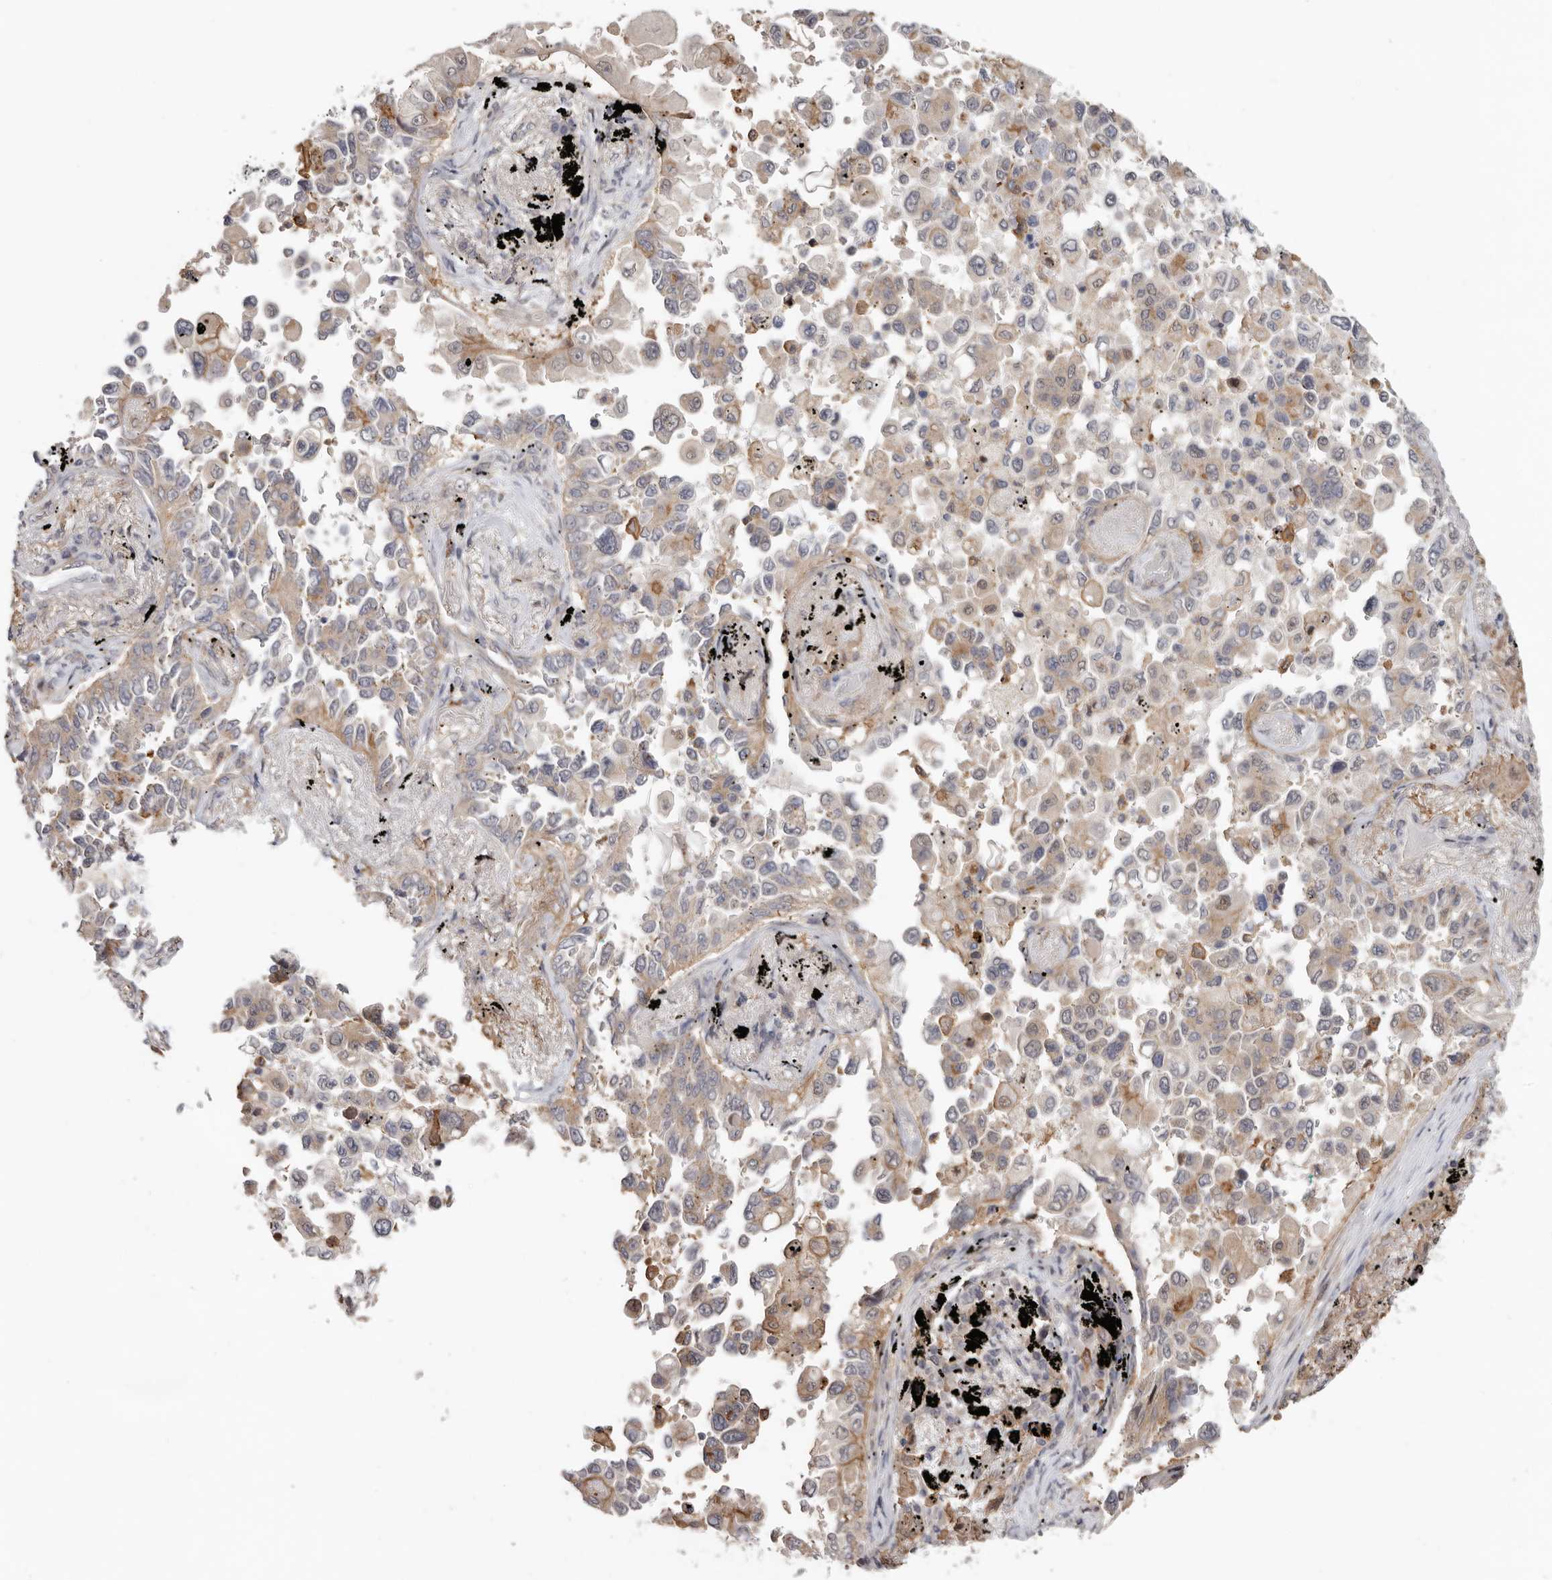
{"staining": {"intensity": "weak", "quantity": ">75%", "location": "cytoplasmic/membranous"}, "tissue": "lung cancer", "cell_type": "Tumor cells", "image_type": "cancer", "snomed": [{"axis": "morphology", "description": "Adenocarcinoma, NOS"}, {"axis": "topography", "description": "Lung"}], "caption": "Immunohistochemistry micrograph of human lung cancer stained for a protein (brown), which shows low levels of weak cytoplasmic/membranous expression in approximately >75% of tumor cells.", "gene": "MSRB2", "patient": {"sex": "female", "age": 67}}